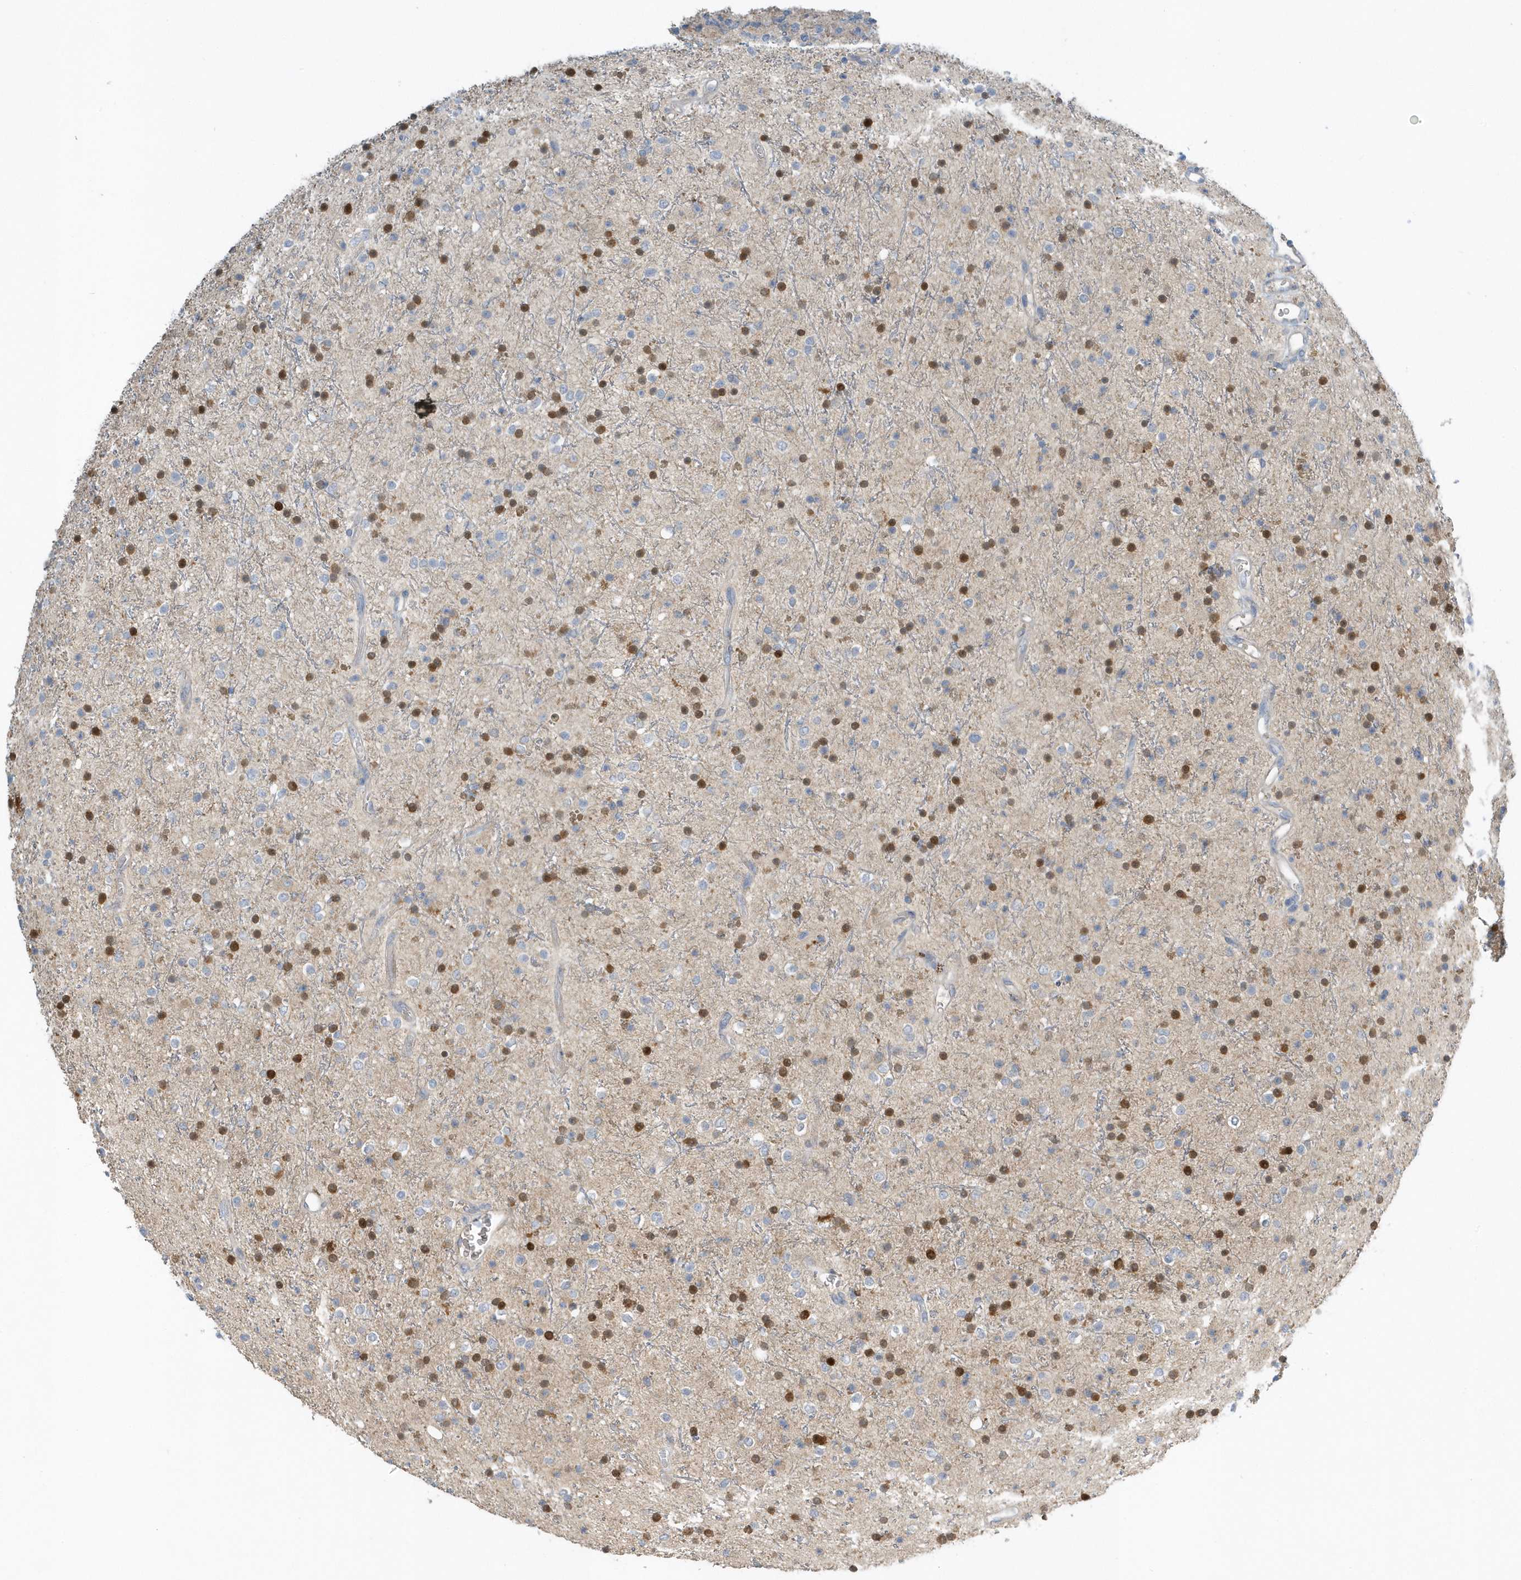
{"staining": {"intensity": "moderate", "quantity": "25%-75%", "location": "nuclear"}, "tissue": "glioma", "cell_type": "Tumor cells", "image_type": "cancer", "snomed": [{"axis": "morphology", "description": "Glioma, malignant, High grade"}, {"axis": "topography", "description": "Brain"}], "caption": "An immunohistochemistry micrograph of tumor tissue is shown. Protein staining in brown highlights moderate nuclear positivity in malignant glioma (high-grade) within tumor cells.", "gene": "USP53", "patient": {"sex": "male", "age": 34}}